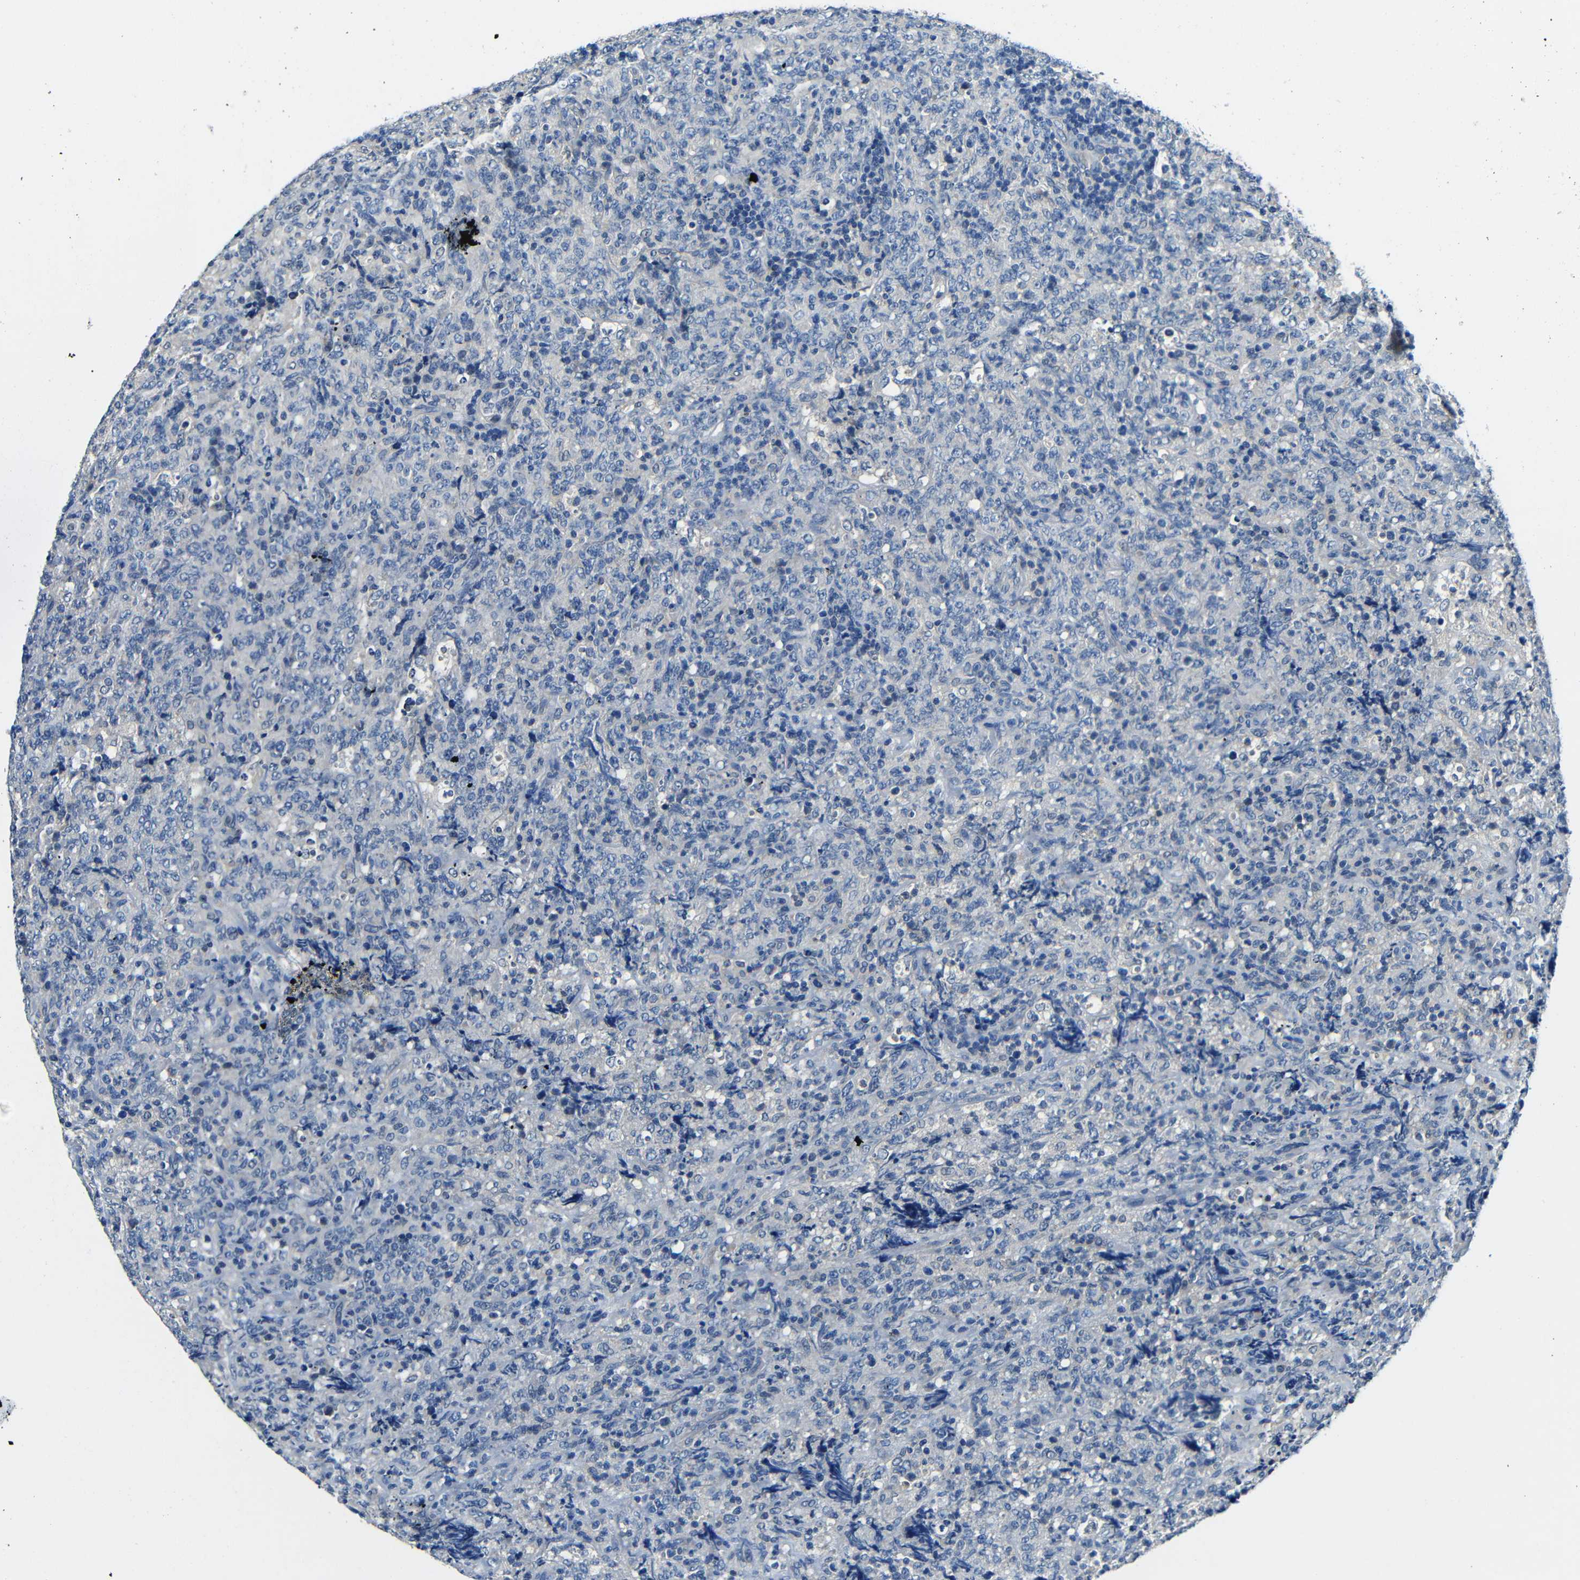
{"staining": {"intensity": "negative", "quantity": "none", "location": "none"}, "tissue": "lymphoma", "cell_type": "Tumor cells", "image_type": "cancer", "snomed": [{"axis": "morphology", "description": "Malignant lymphoma, non-Hodgkin's type, High grade"}, {"axis": "topography", "description": "Tonsil"}], "caption": "Protein analysis of malignant lymphoma, non-Hodgkin's type (high-grade) demonstrates no significant expression in tumor cells.", "gene": "ADAP1", "patient": {"sex": "female", "age": 36}}